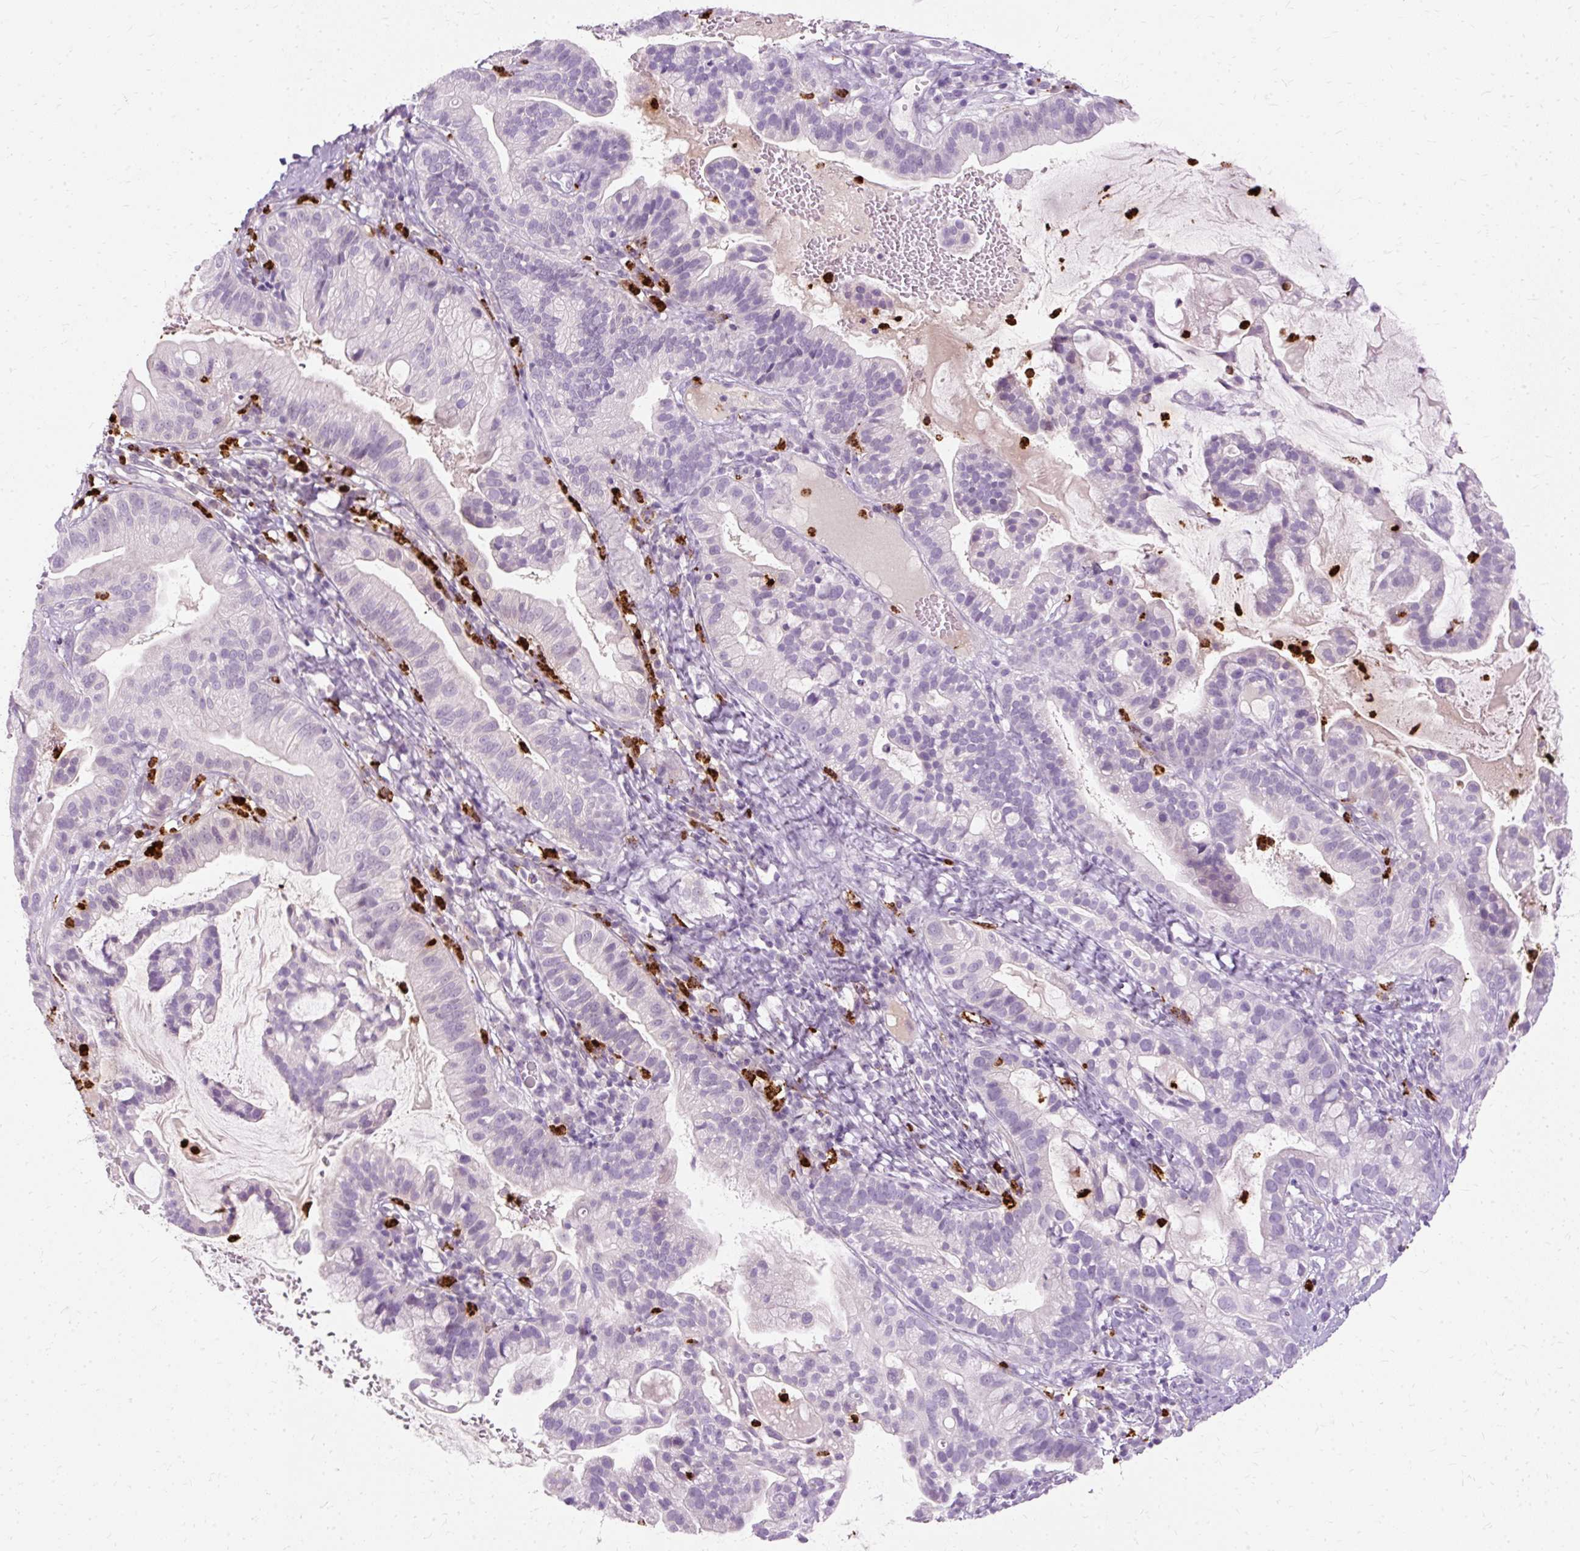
{"staining": {"intensity": "negative", "quantity": "none", "location": "none"}, "tissue": "cervical cancer", "cell_type": "Tumor cells", "image_type": "cancer", "snomed": [{"axis": "morphology", "description": "Adenocarcinoma, NOS"}, {"axis": "topography", "description": "Cervix"}], "caption": "Protein analysis of cervical cancer (adenocarcinoma) reveals no significant positivity in tumor cells.", "gene": "DEFA1", "patient": {"sex": "female", "age": 41}}